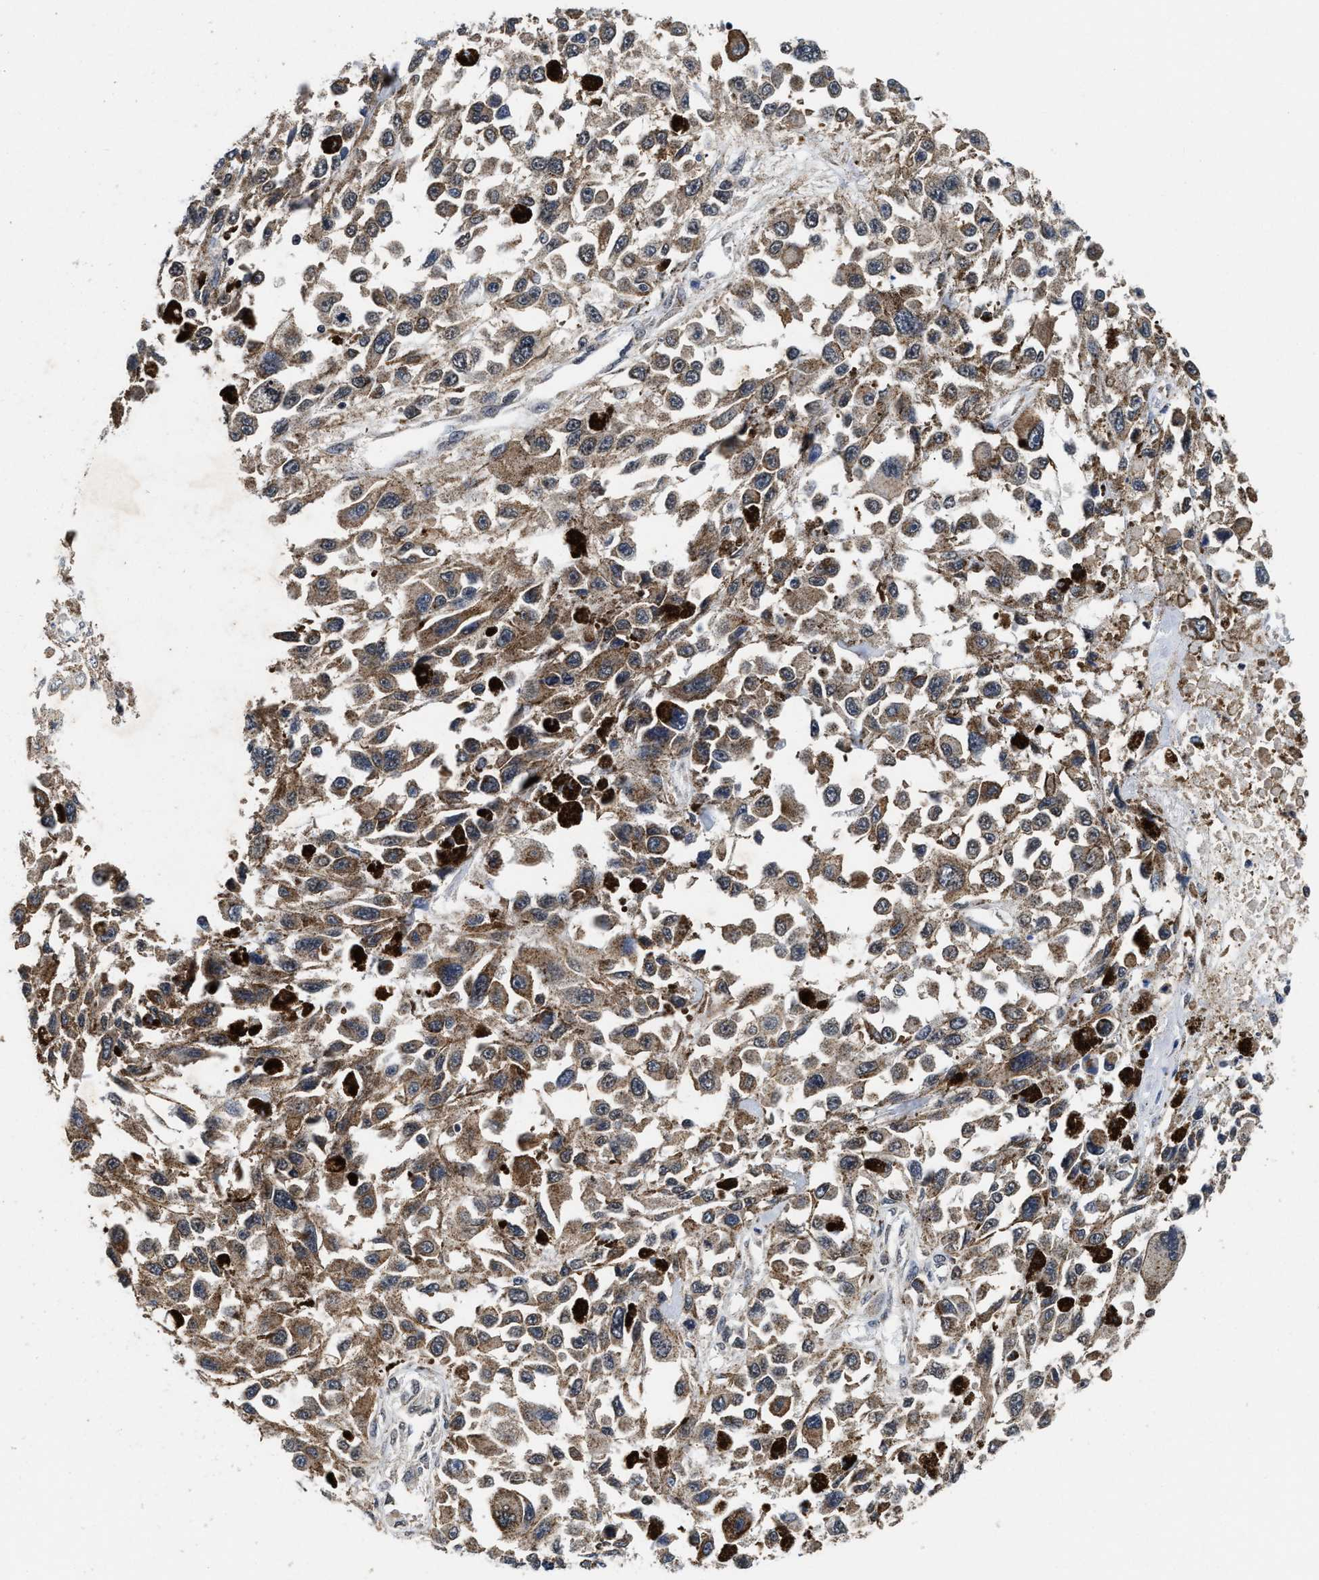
{"staining": {"intensity": "moderate", "quantity": ">75%", "location": "cytoplasmic/membranous"}, "tissue": "melanoma", "cell_type": "Tumor cells", "image_type": "cancer", "snomed": [{"axis": "morphology", "description": "Malignant melanoma, Metastatic site"}, {"axis": "topography", "description": "Lymph node"}], "caption": "The image reveals staining of melanoma, revealing moderate cytoplasmic/membranous protein positivity (brown color) within tumor cells.", "gene": "ACOX1", "patient": {"sex": "male", "age": 59}}